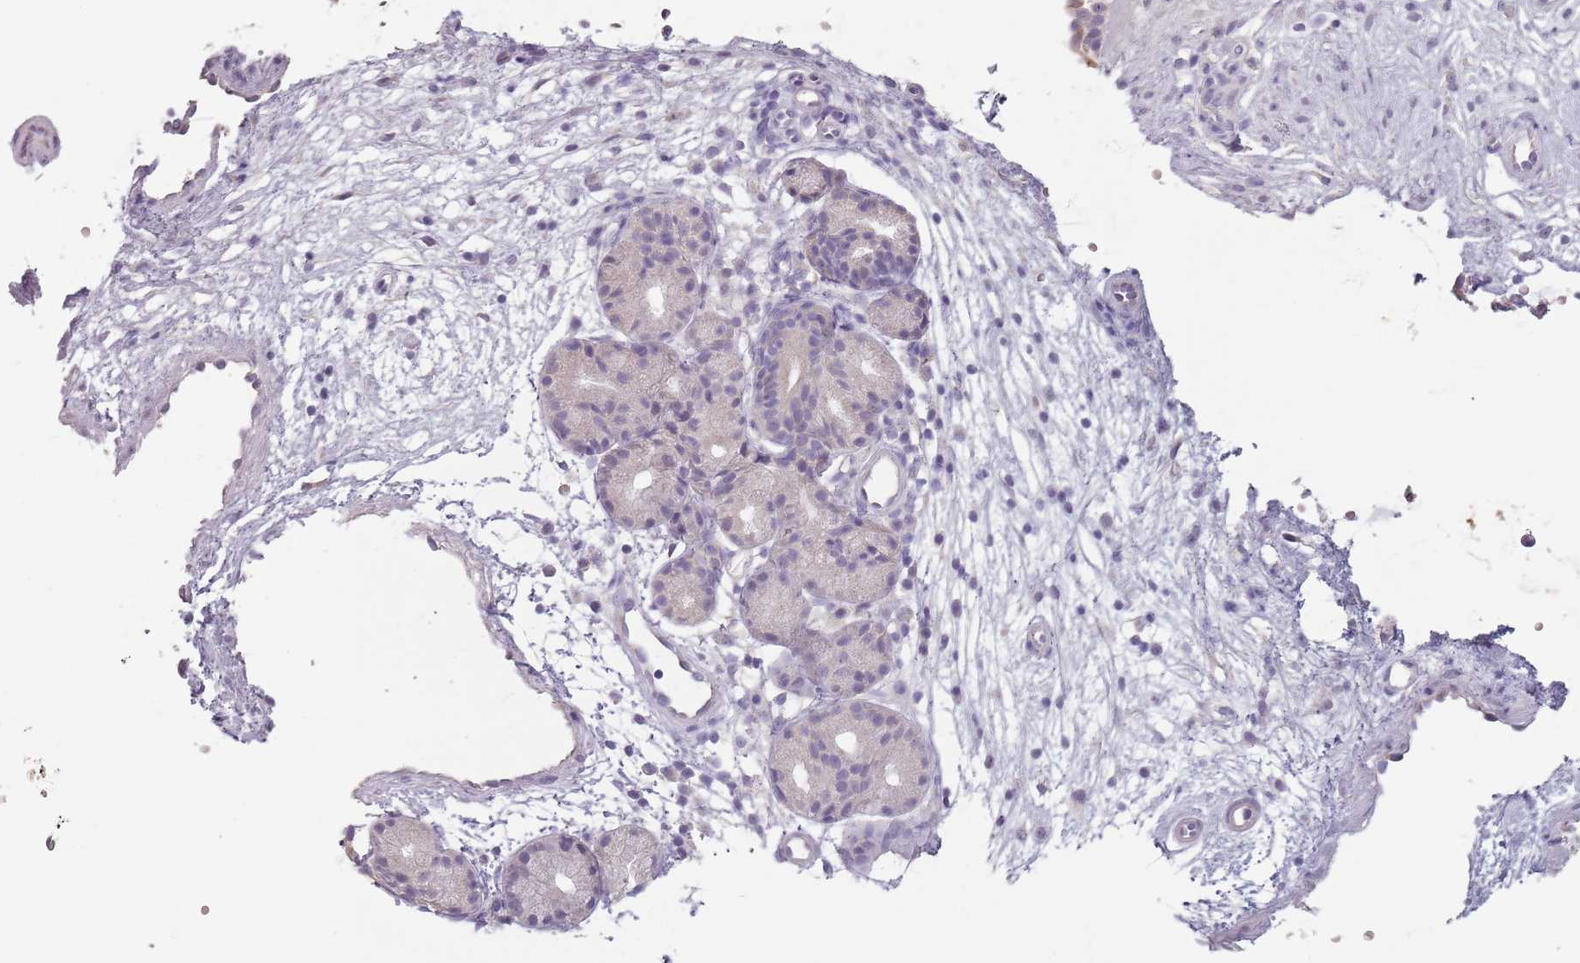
{"staining": {"intensity": "weak", "quantity": "25%-75%", "location": "cytoplasmic/membranous"}, "tissue": "nasopharynx", "cell_type": "Respiratory epithelial cells", "image_type": "normal", "snomed": [{"axis": "morphology", "description": "Normal tissue, NOS"}, {"axis": "topography", "description": "Nasopharynx"}], "caption": "Immunohistochemistry (IHC) (DAB) staining of normal nasopharynx demonstrates weak cytoplasmic/membranous protein expression in approximately 25%-75% of respiratory epithelial cells.", "gene": "CEP19", "patient": {"sex": "male", "age": 32}}